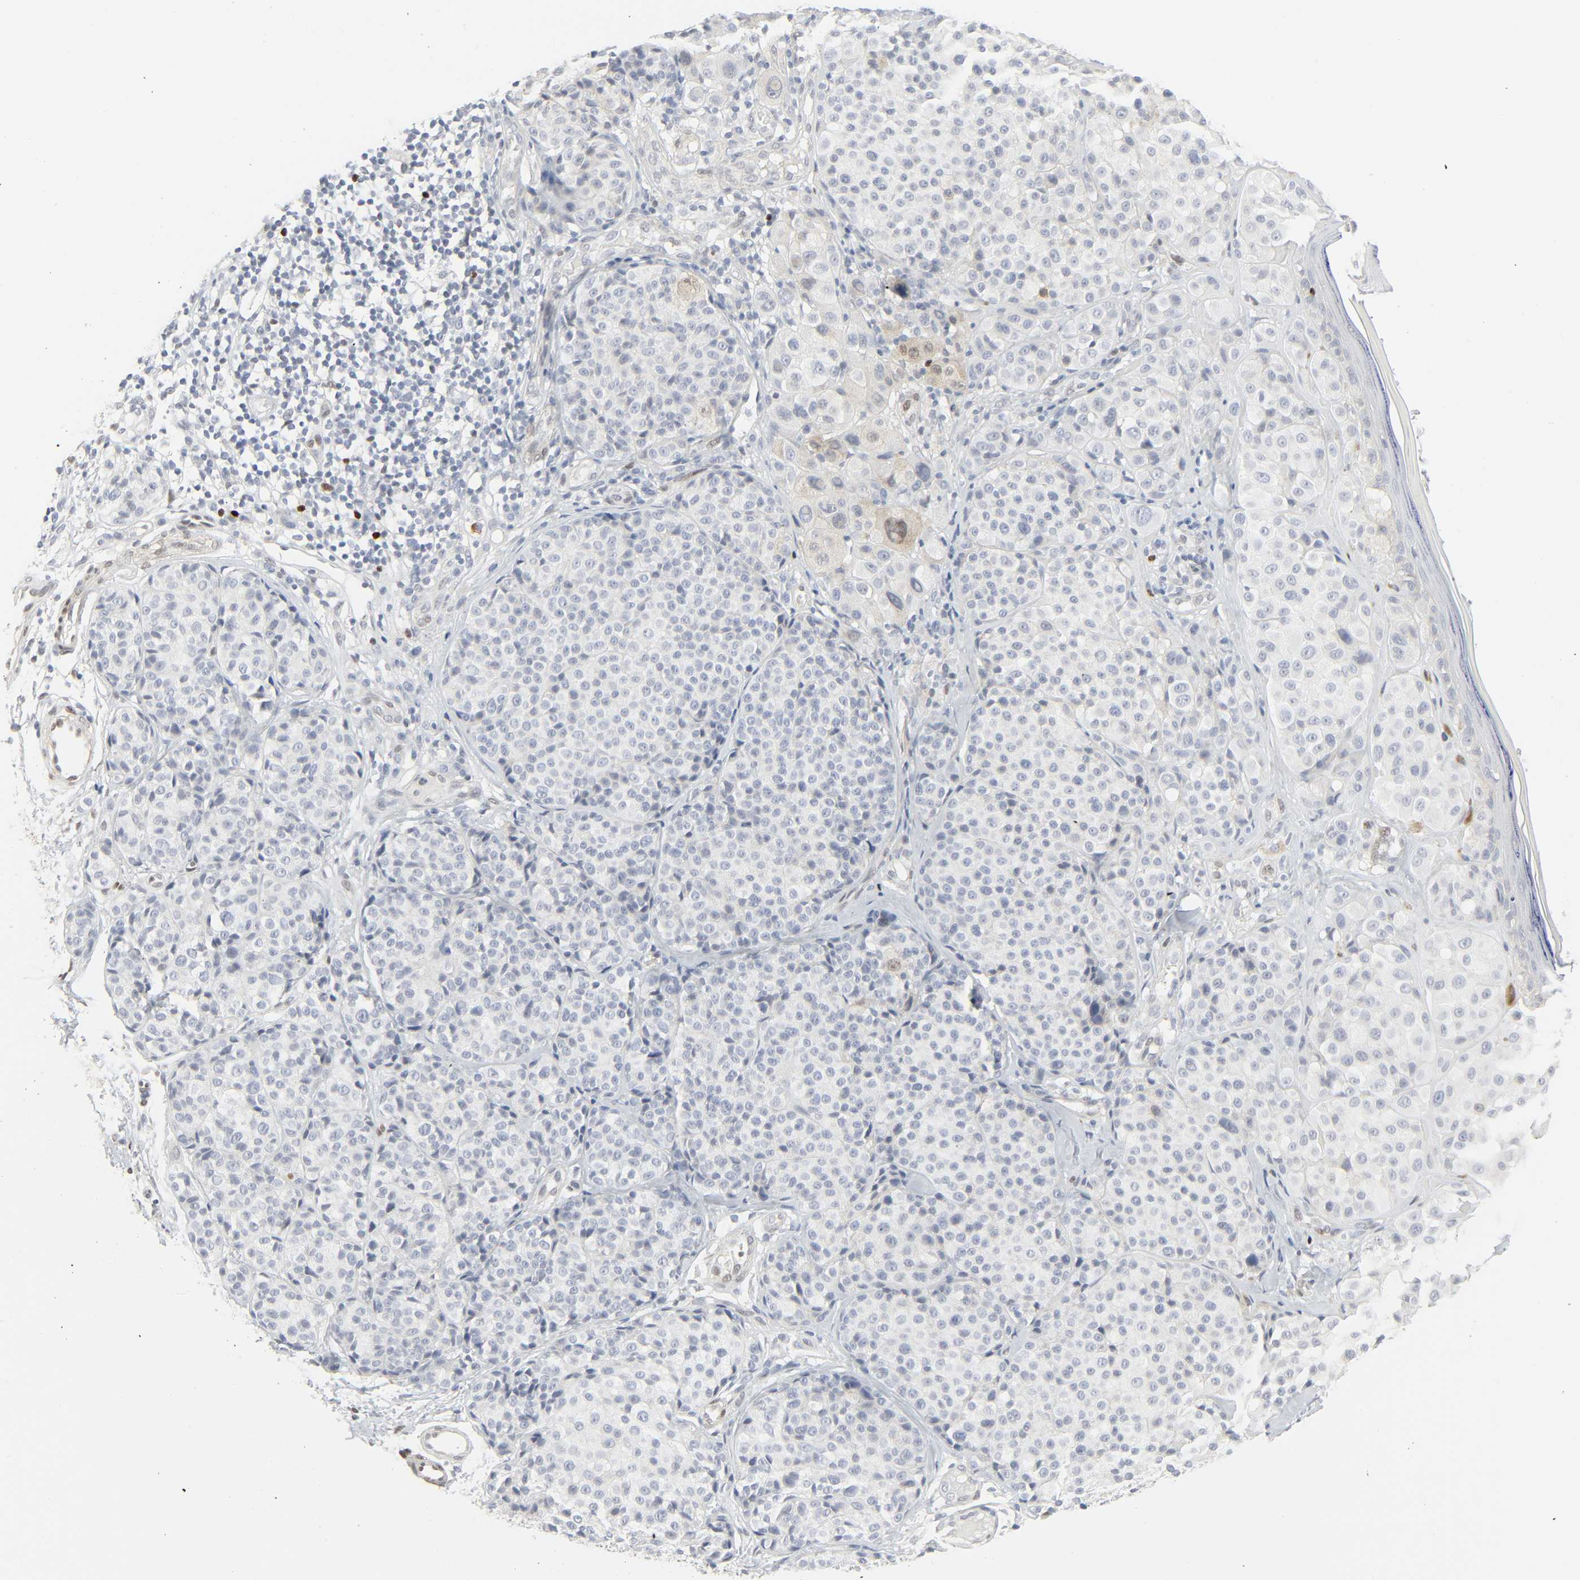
{"staining": {"intensity": "negative", "quantity": "none", "location": "none"}, "tissue": "melanoma", "cell_type": "Tumor cells", "image_type": "cancer", "snomed": [{"axis": "morphology", "description": "Malignant melanoma, NOS"}, {"axis": "topography", "description": "Skin"}], "caption": "Tumor cells show no significant protein expression in malignant melanoma.", "gene": "ZBTB16", "patient": {"sex": "female", "age": 75}}